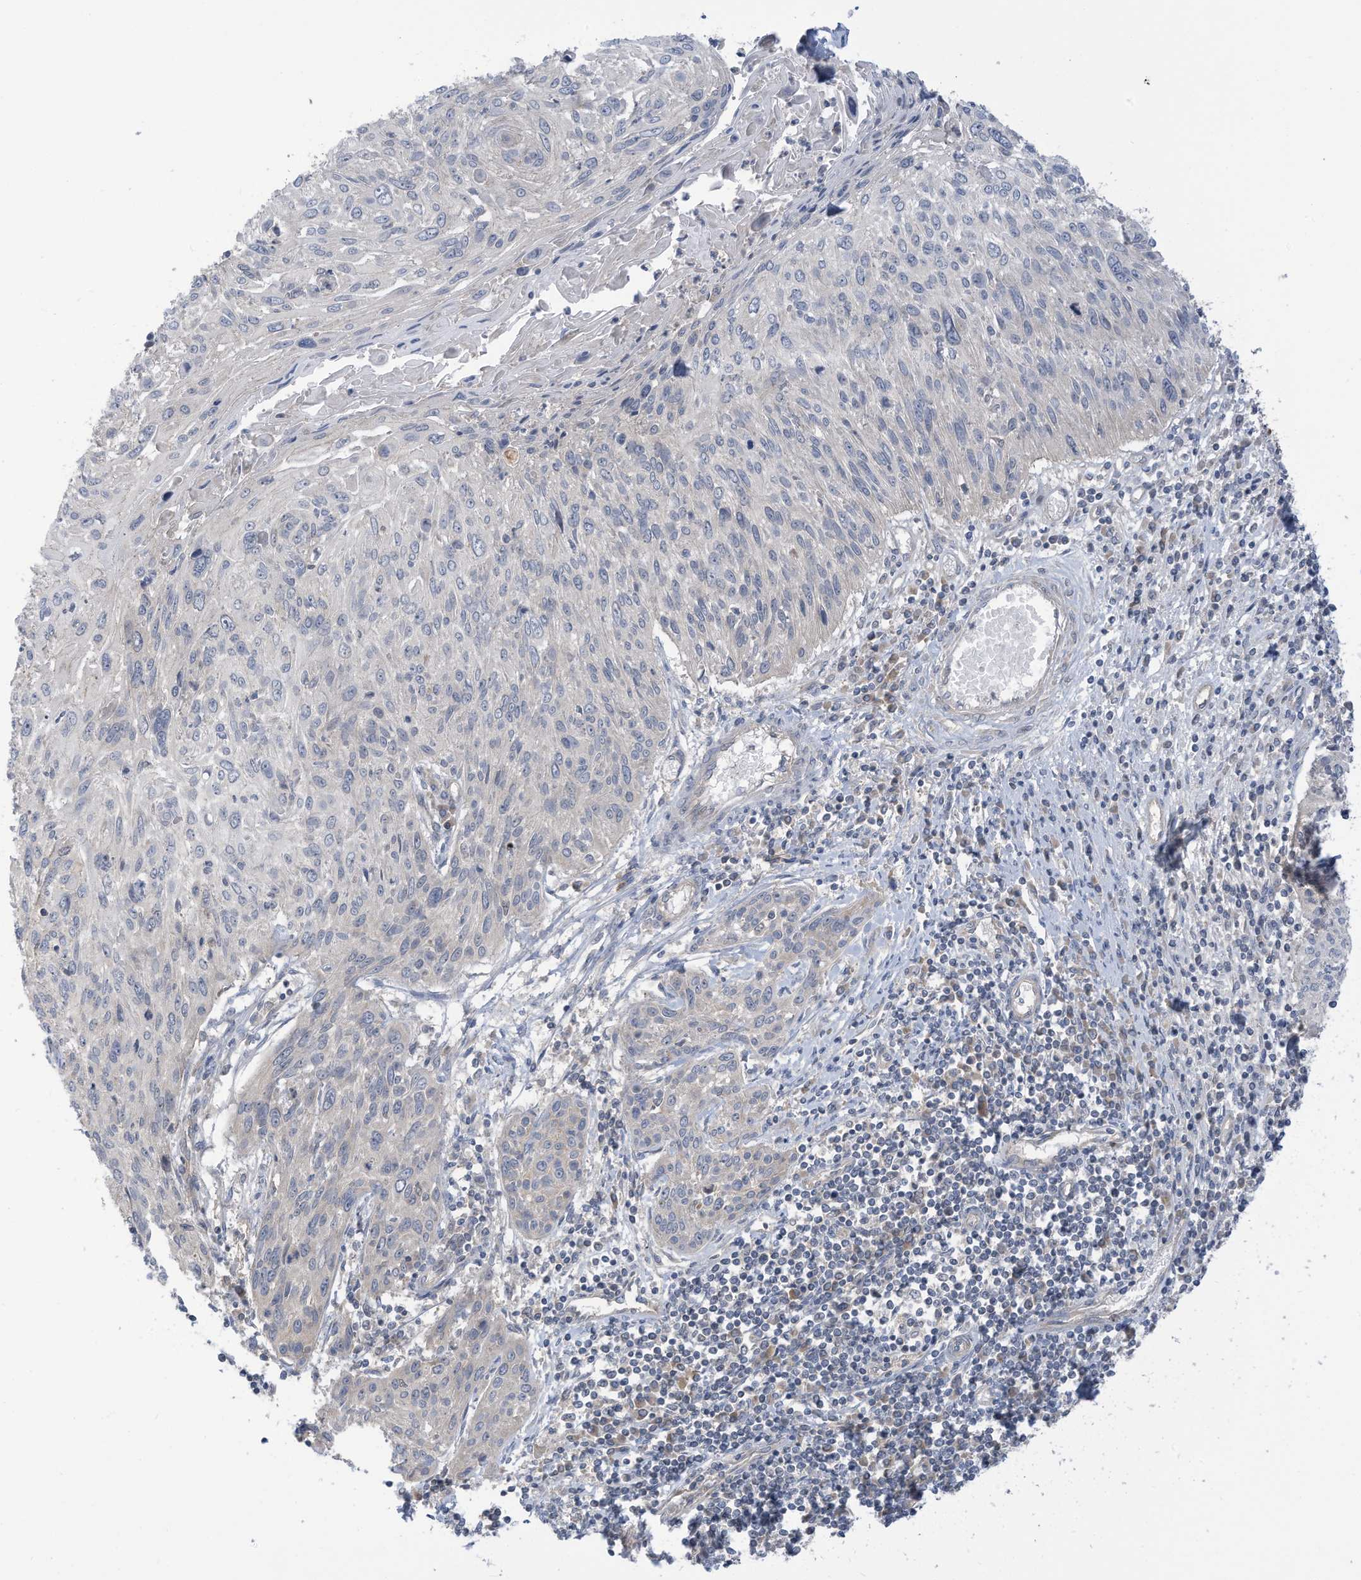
{"staining": {"intensity": "negative", "quantity": "none", "location": "none"}, "tissue": "cervical cancer", "cell_type": "Tumor cells", "image_type": "cancer", "snomed": [{"axis": "morphology", "description": "Squamous cell carcinoma, NOS"}, {"axis": "topography", "description": "Cervix"}], "caption": "Micrograph shows no significant protein positivity in tumor cells of cervical squamous cell carcinoma. Brightfield microscopy of IHC stained with DAB (3,3'-diaminobenzidine) (brown) and hematoxylin (blue), captured at high magnification.", "gene": "SCGB1D2", "patient": {"sex": "female", "age": 51}}